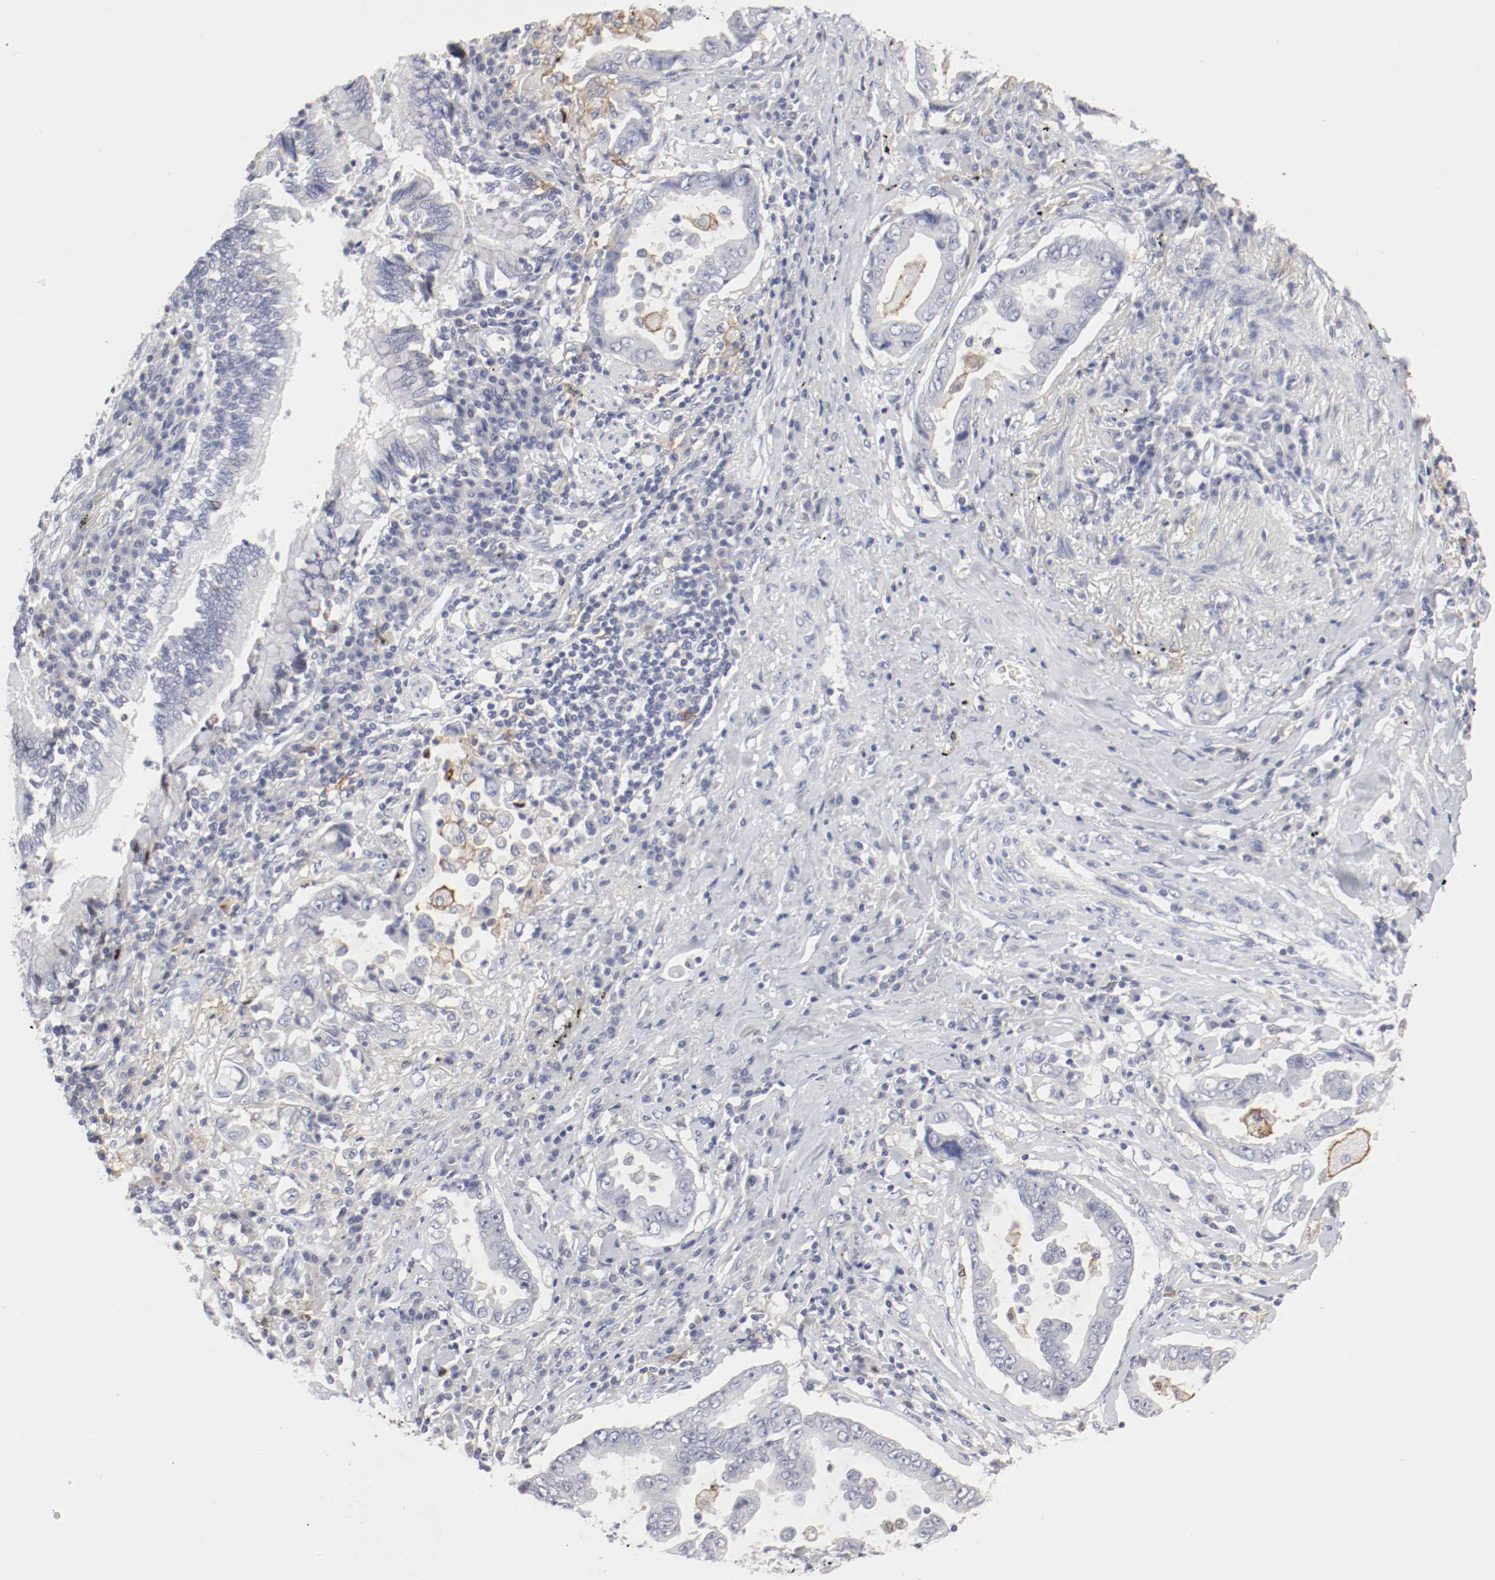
{"staining": {"intensity": "negative", "quantity": "none", "location": "none"}, "tissue": "lung cancer", "cell_type": "Tumor cells", "image_type": "cancer", "snomed": [{"axis": "morphology", "description": "Normal tissue, NOS"}, {"axis": "morphology", "description": "Inflammation, NOS"}, {"axis": "morphology", "description": "Adenocarcinoma, NOS"}, {"axis": "topography", "description": "Lung"}], "caption": "This photomicrograph is of lung cancer (adenocarcinoma) stained with immunohistochemistry (IHC) to label a protein in brown with the nuclei are counter-stained blue. There is no positivity in tumor cells. (Immunohistochemistry (ihc), brightfield microscopy, high magnification).", "gene": "ITGAX", "patient": {"sex": "female", "age": 64}}